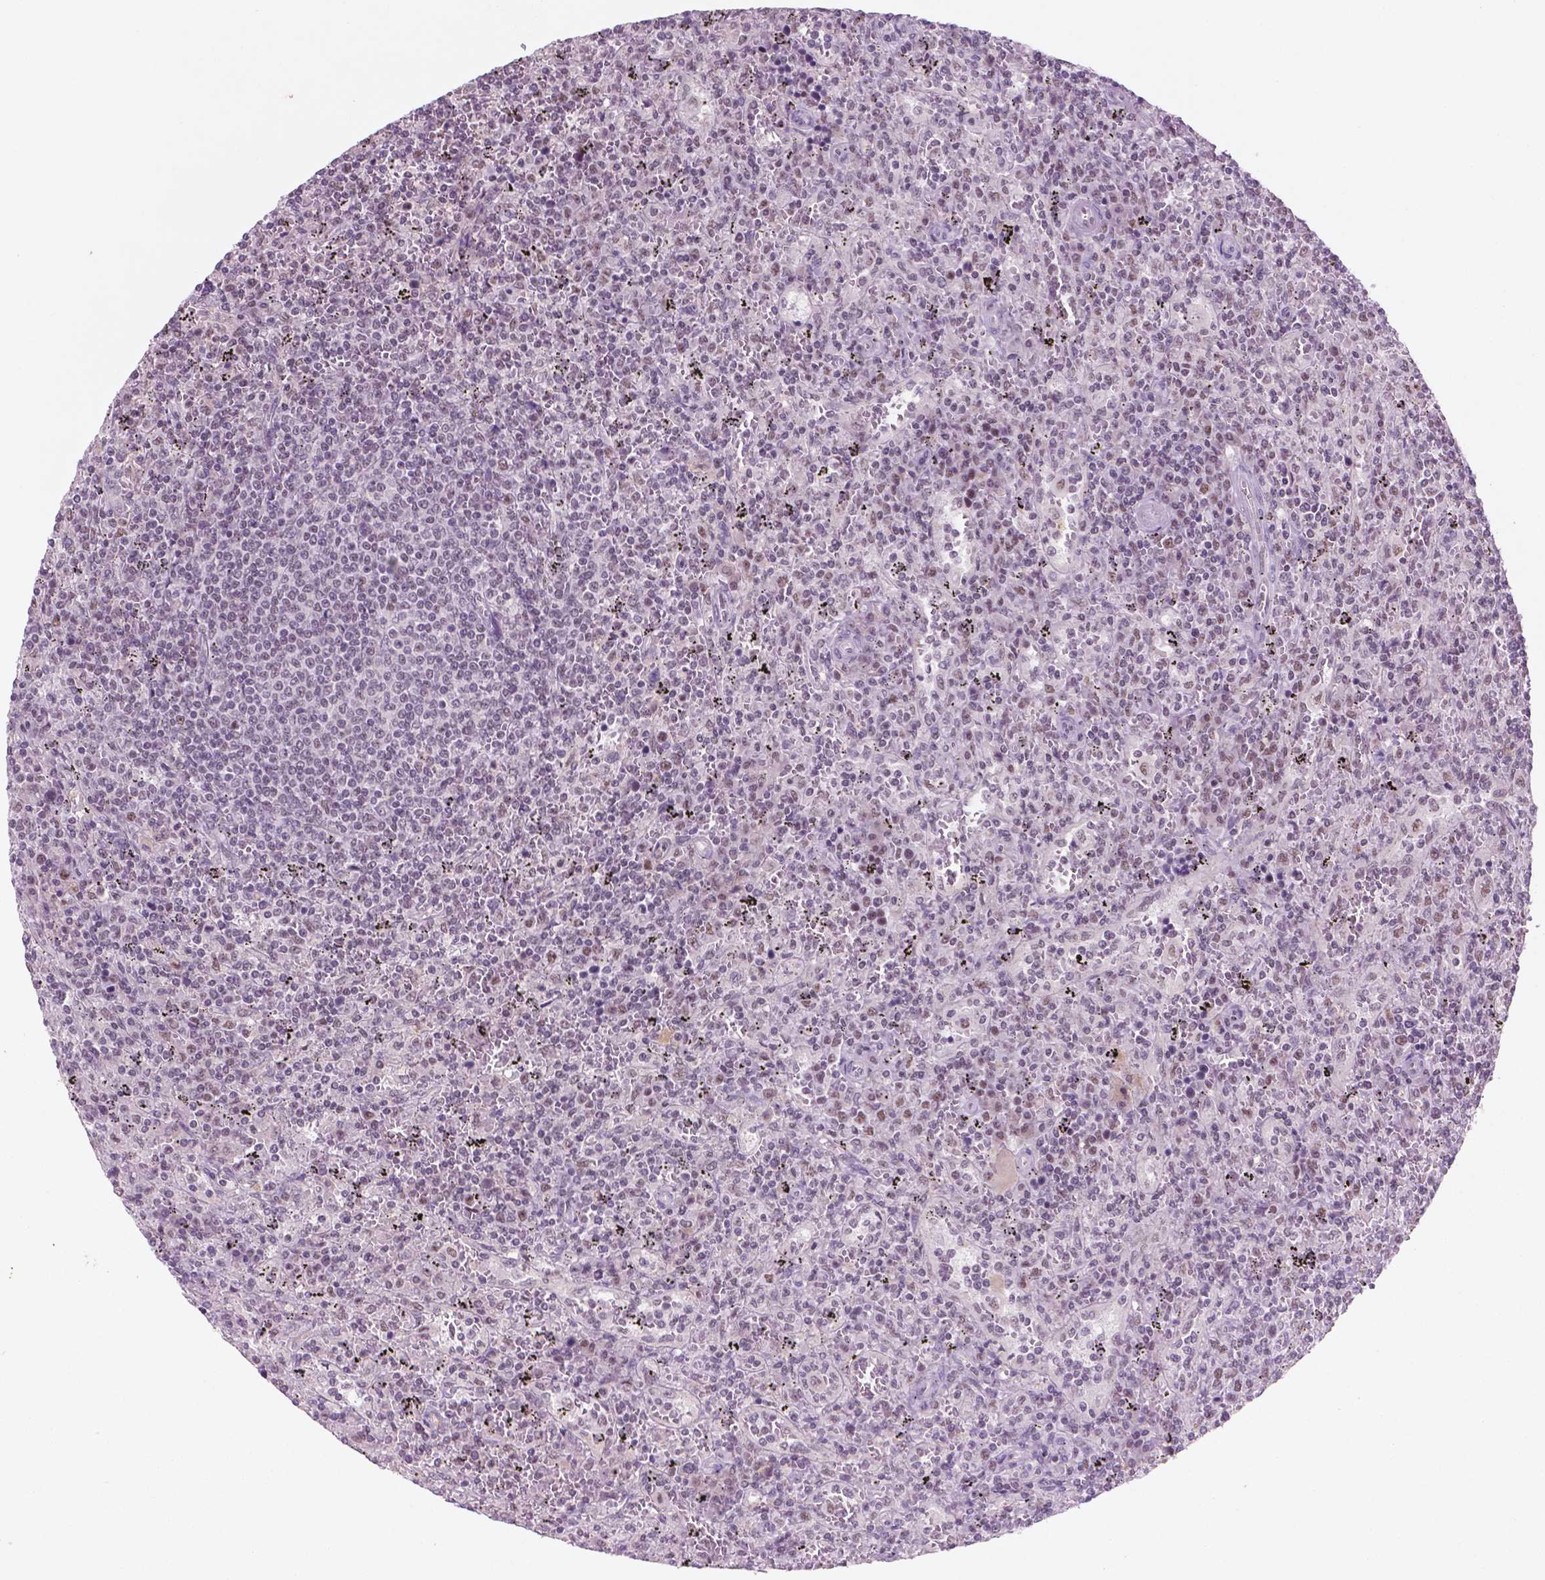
{"staining": {"intensity": "moderate", "quantity": "25%-75%", "location": "nuclear"}, "tissue": "lymphoma", "cell_type": "Tumor cells", "image_type": "cancer", "snomed": [{"axis": "morphology", "description": "Malignant lymphoma, non-Hodgkin's type, Low grade"}, {"axis": "topography", "description": "Spleen"}], "caption": "This photomicrograph exhibits immunohistochemistry staining of lymphoma, with medium moderate nuclear positivity in approximately 25%-75% of tumor cells.", "gene": "CTR9", "patient": {"sex": "male", "age": 62}}